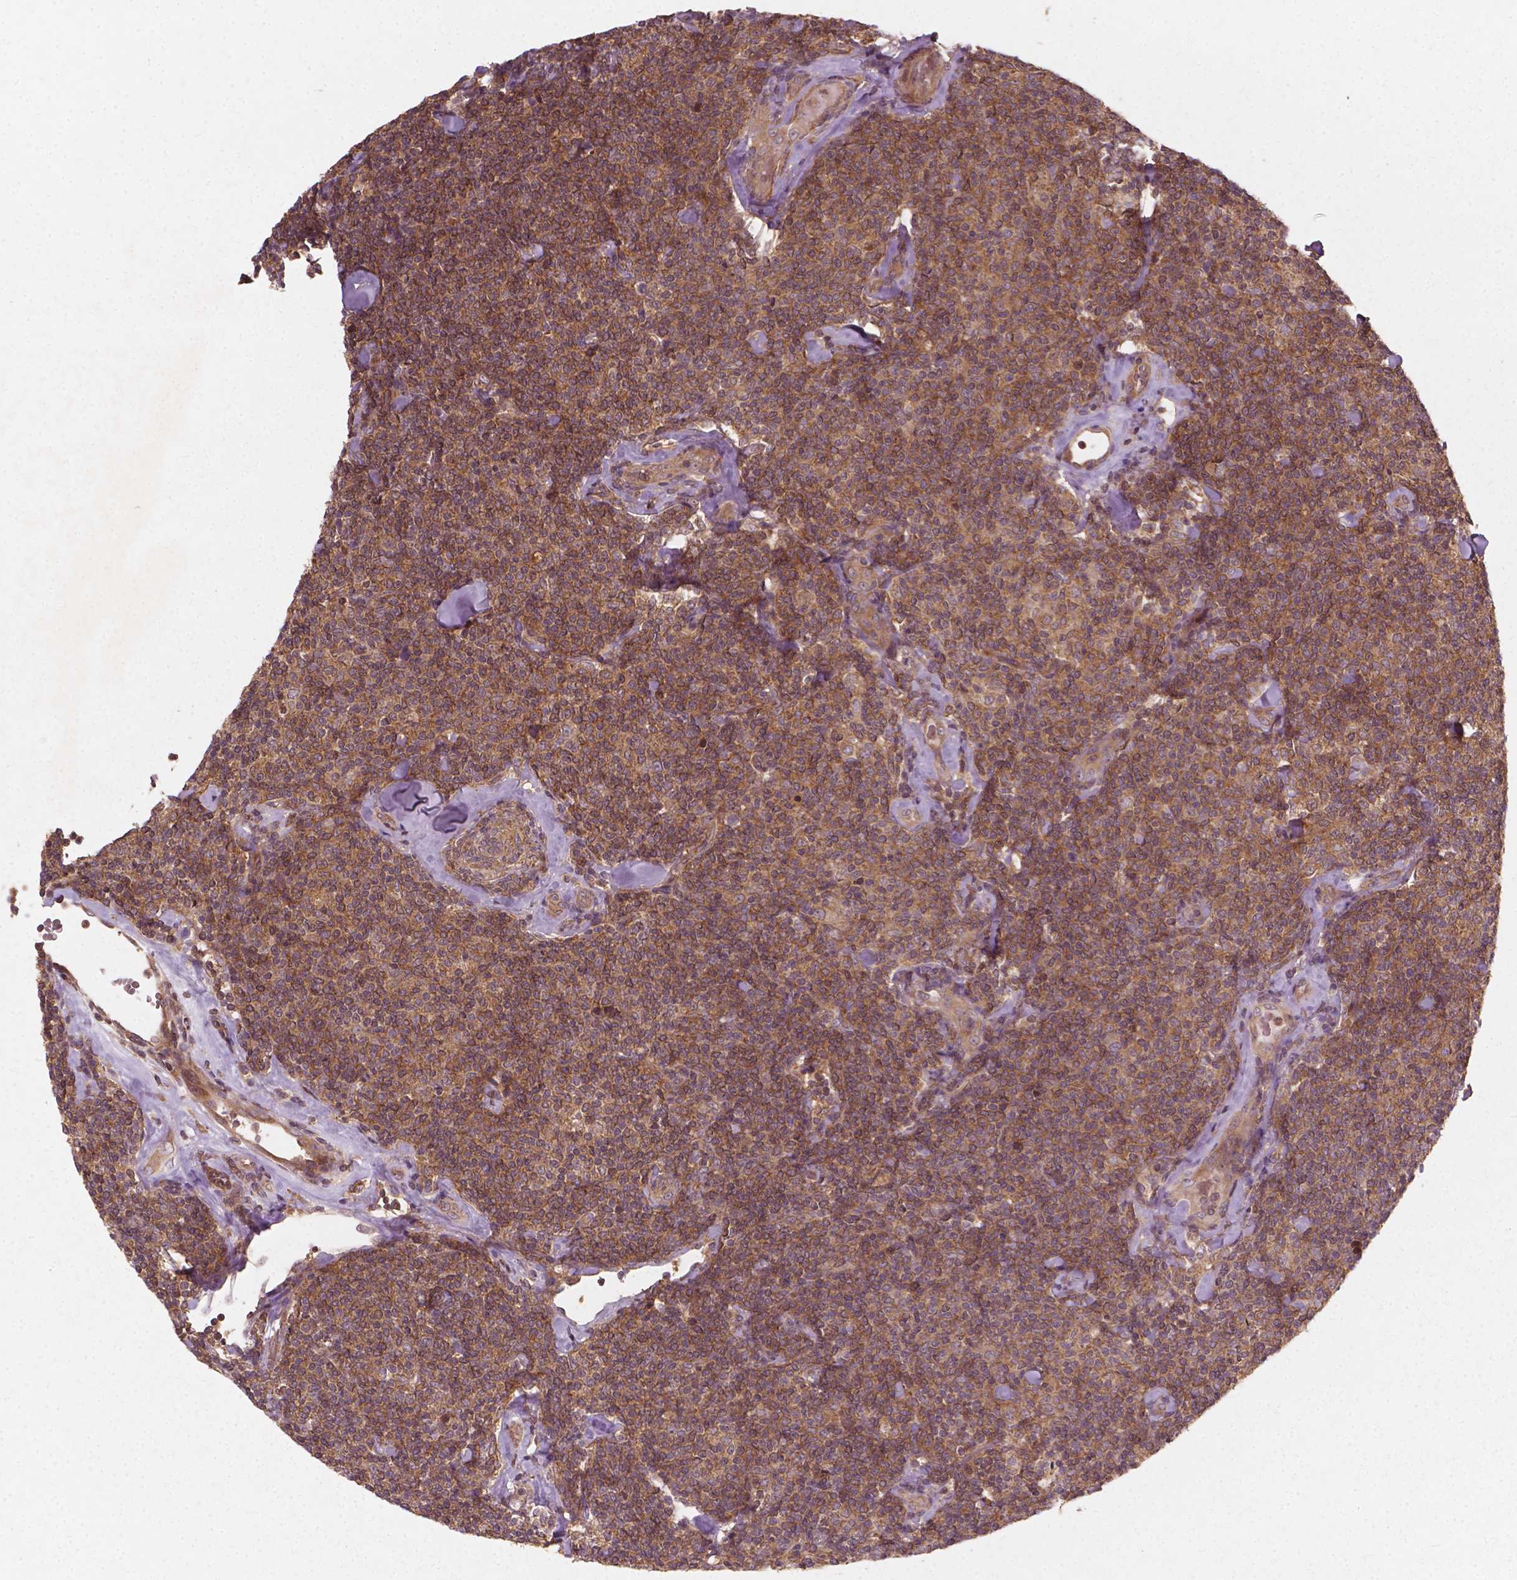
{"staining": {"intensity": "weak", "quantity": ">75%", "location": "cytoplasmic/membranous"}, "tissue": "lymphoma", "cell_type": "Tumor cells", "image_type": "cancer", "snomed": [{"axis": "morphology", "description": "Malignant lymphoma, non-Hodgkin's type, Low grade"}, {"axis": "topography", "description": "Lymph node"}], "caption": "An immunohistochemistry image of neoplastic tissue is shown. Protein staining in brown labels weak cytoplasmic/membranous positivity in low-grade malignant lymphoma, non-Hodgkin's type within tumor cells.", "gene": "CYFIP2", "patient": {"sex": "female", "age": 56}}